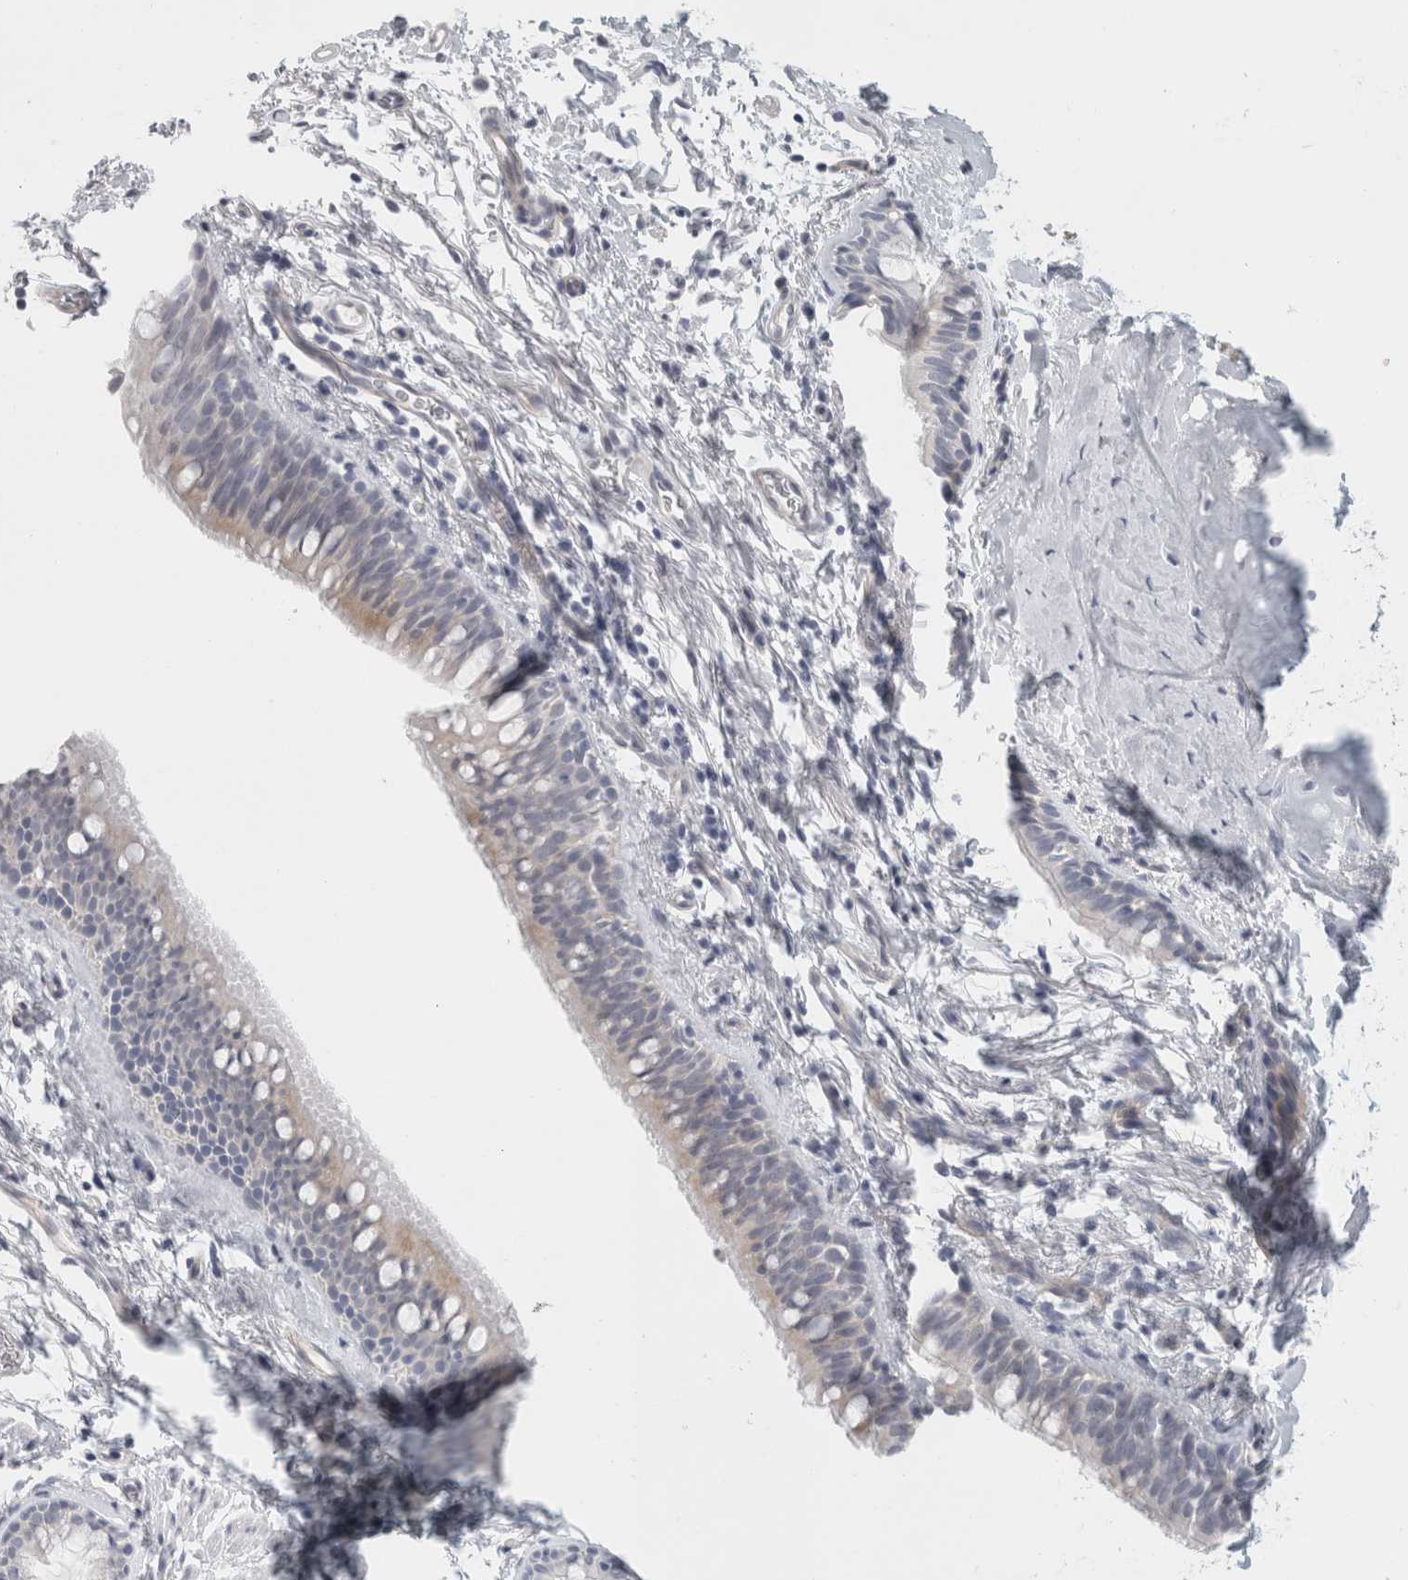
{"staining": {"intensity": "weak", "quantity": "<25%", "location": "cytoplasmic/membranous"}, "tissue": "bronchus", "cell_type": "Respiratory epithelial cells", "image_type": "normal", "snomed": [{"axis": "morphology", "description": "Normal tissue, NOS"}, {"axis": "topography", "description": "Cartilage tissue"}, {"axis": "topography", "description": "Bronchus"}, {"axis": "topography", "description": "Lung"}], "caption": "Immunohistochemistry (IHC) of normal bronchus displays no positivity in respiratory epithelial cells.", "gene": "FBLIM1", "patient": {"sex": "male", "age": 64}}